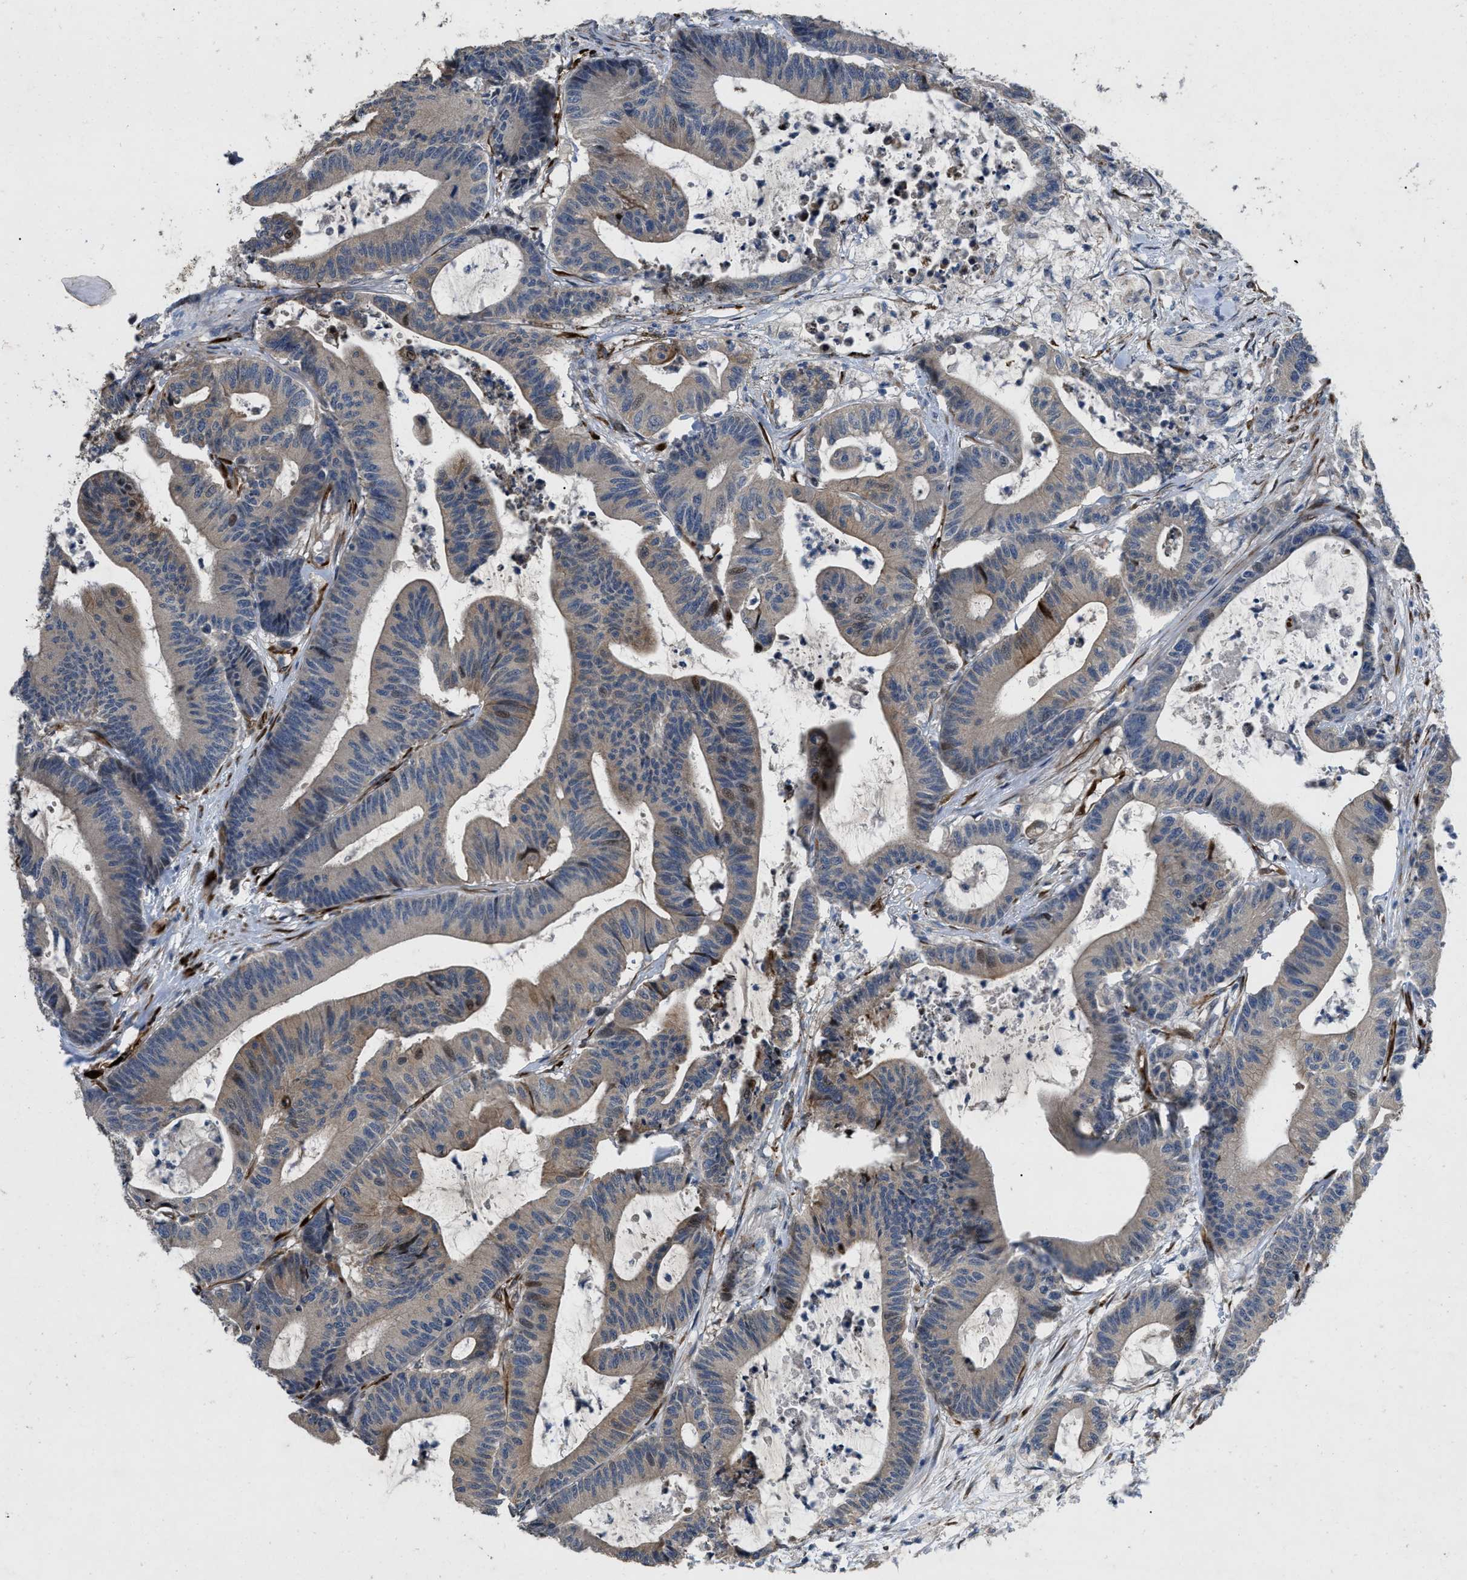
{"staining": {"intensity": "weak", "quantity": "<25%", "location": "cytoplasmic/membranous,nuclear"}, "tissue": "colorectal cancer", "cell_type": "Tumor cells", "image_type": "cancer", "snomed": [{"axis": "morphology", "description": "Adenocarcinoma, NOS"}, {"axis": "topography", "description": "Colon"}], "caption": "Human colorectal cancer stained for a protein using immunohistochemistry shows no staining in tumor cells.", "gene": "HSPA12B", "patient": {"sex": "female", "age": 84}}